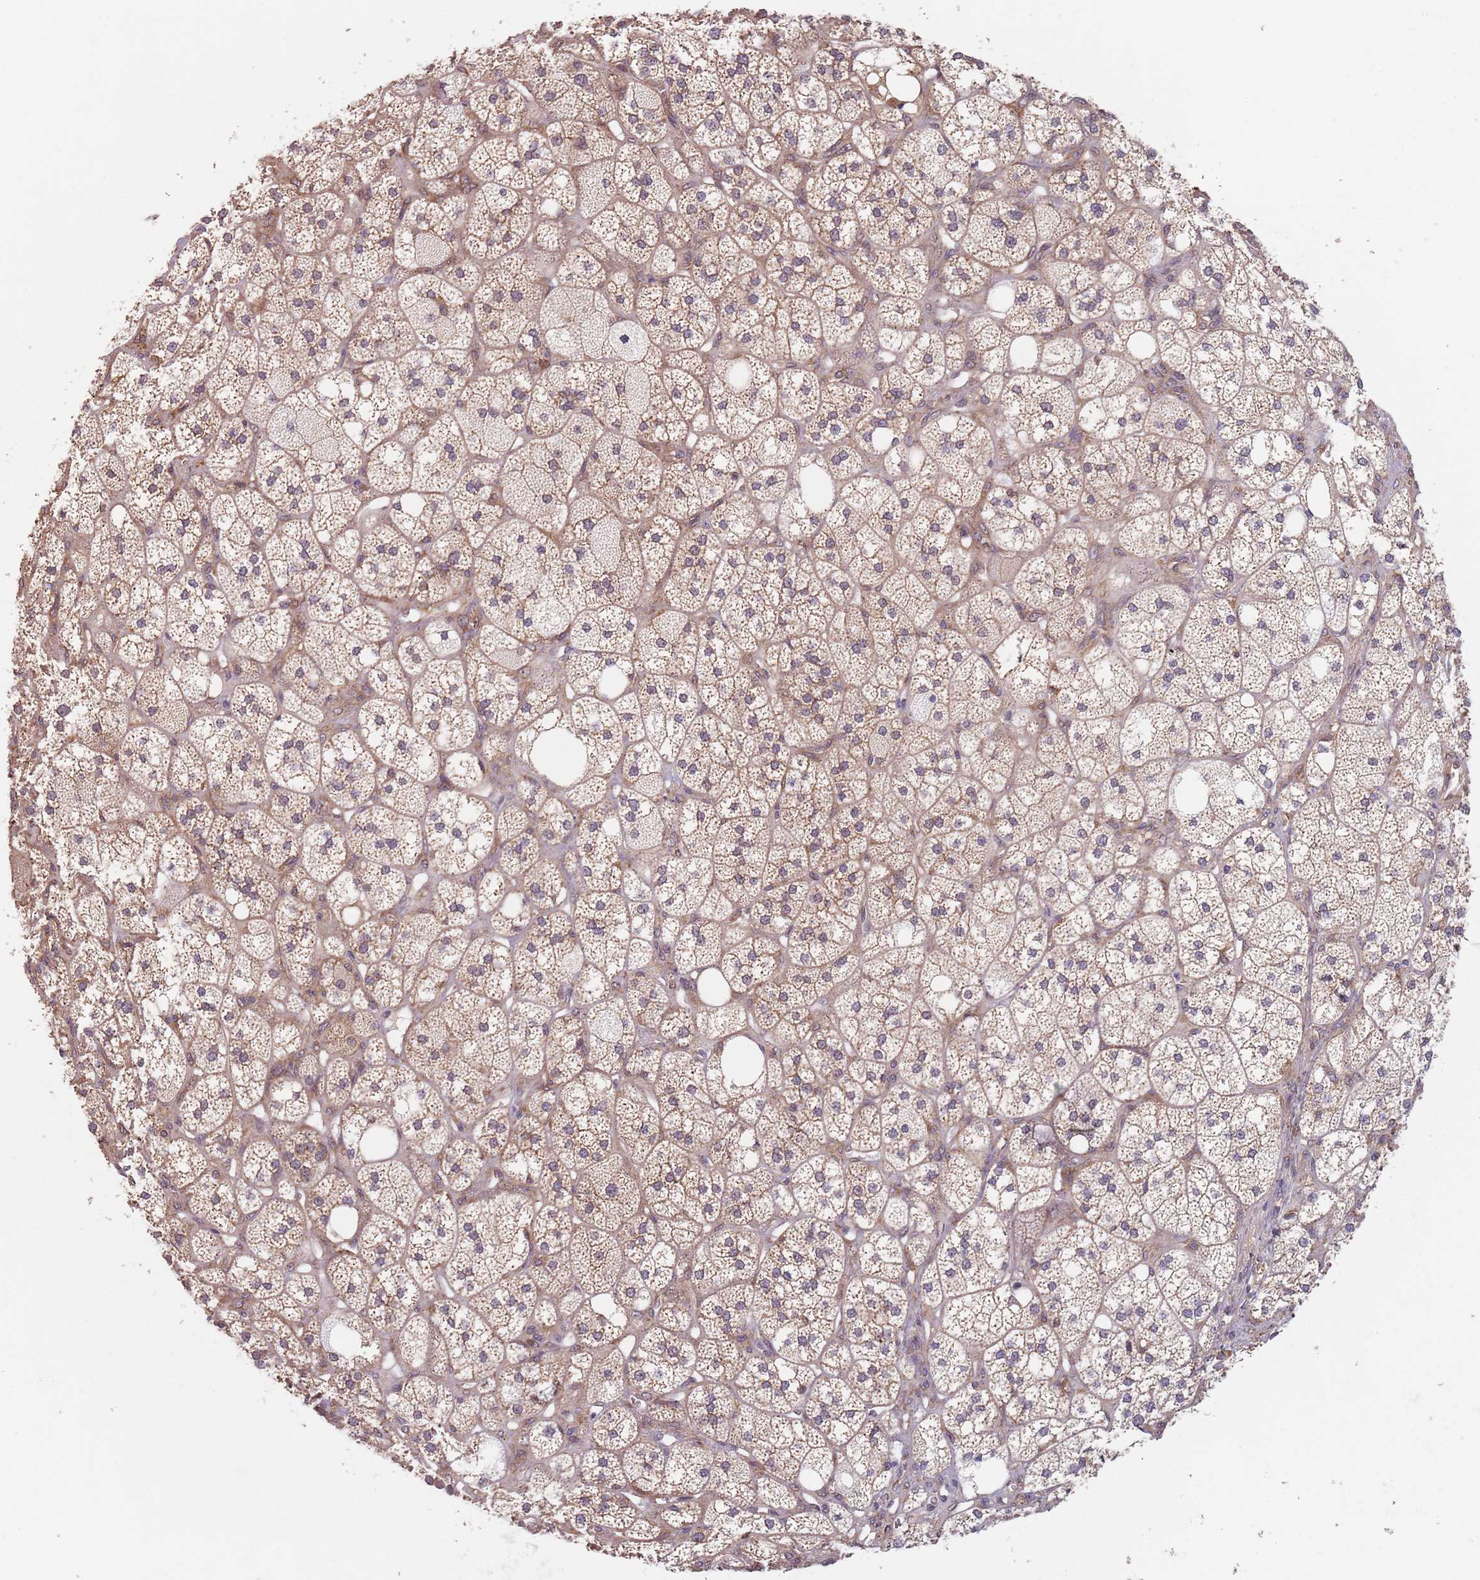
{"staining": {"intensity": "moderate", "quantity": ">75%", "location": "cytoplasmic/membranous"}, "tissue": "adrenal gland", "cell_type": "Glandular cells", "image_type": "normal", "snomed": [{"axis": "morphology", "description": "Normal tissue, NOS"}, {"axis": "topography", "description": "Adrenal gland"}], "caption": "Adrenal gland stained with a brown dye exhibits moderate cytoplasmic/membranous positive positivity in about >75% of glandular cells.", "gene": "NOTCH3", "patient": {"sex": "male", "age": 61}}